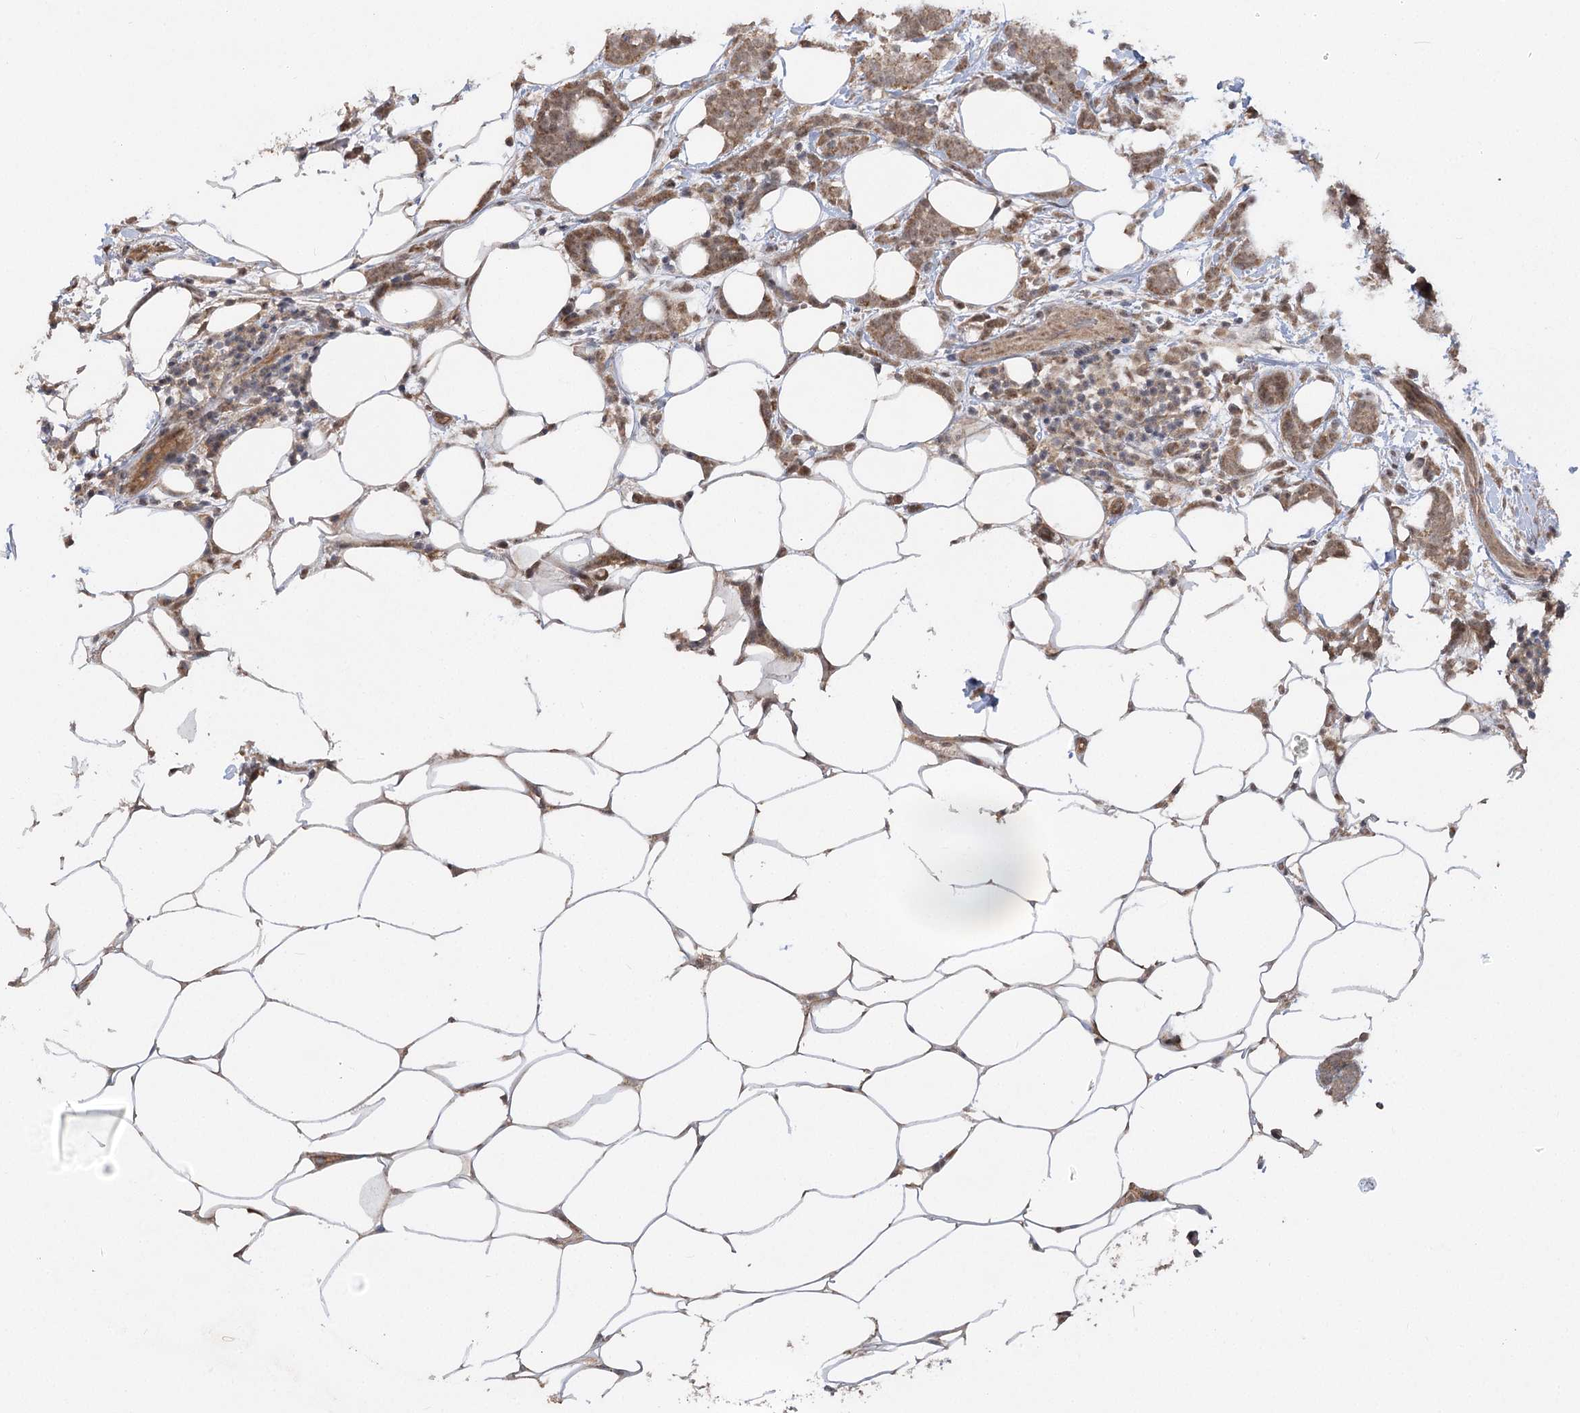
{"staining": {"intensity": "moderate", "quantity": ">75%", "location": "cytoplasmic/membranous"}, "tissue": "breast cancer", "cell_type": "Tumor cells", "image_type": "cancer", "snomed": [{"axis": "morphology", "description": "Lobular carcinoma"}, {"axis": "topography", "description": "Breast"}], "caption": "This micrograph demonstrates immunohistochemistry (IHC) staining of breast cancer, with medium moderate cytoplasmic/membranous positivity in about >75% of tumor cells.", "gene": "TENM2", "patient": {"sex": "female", "age": 58}}